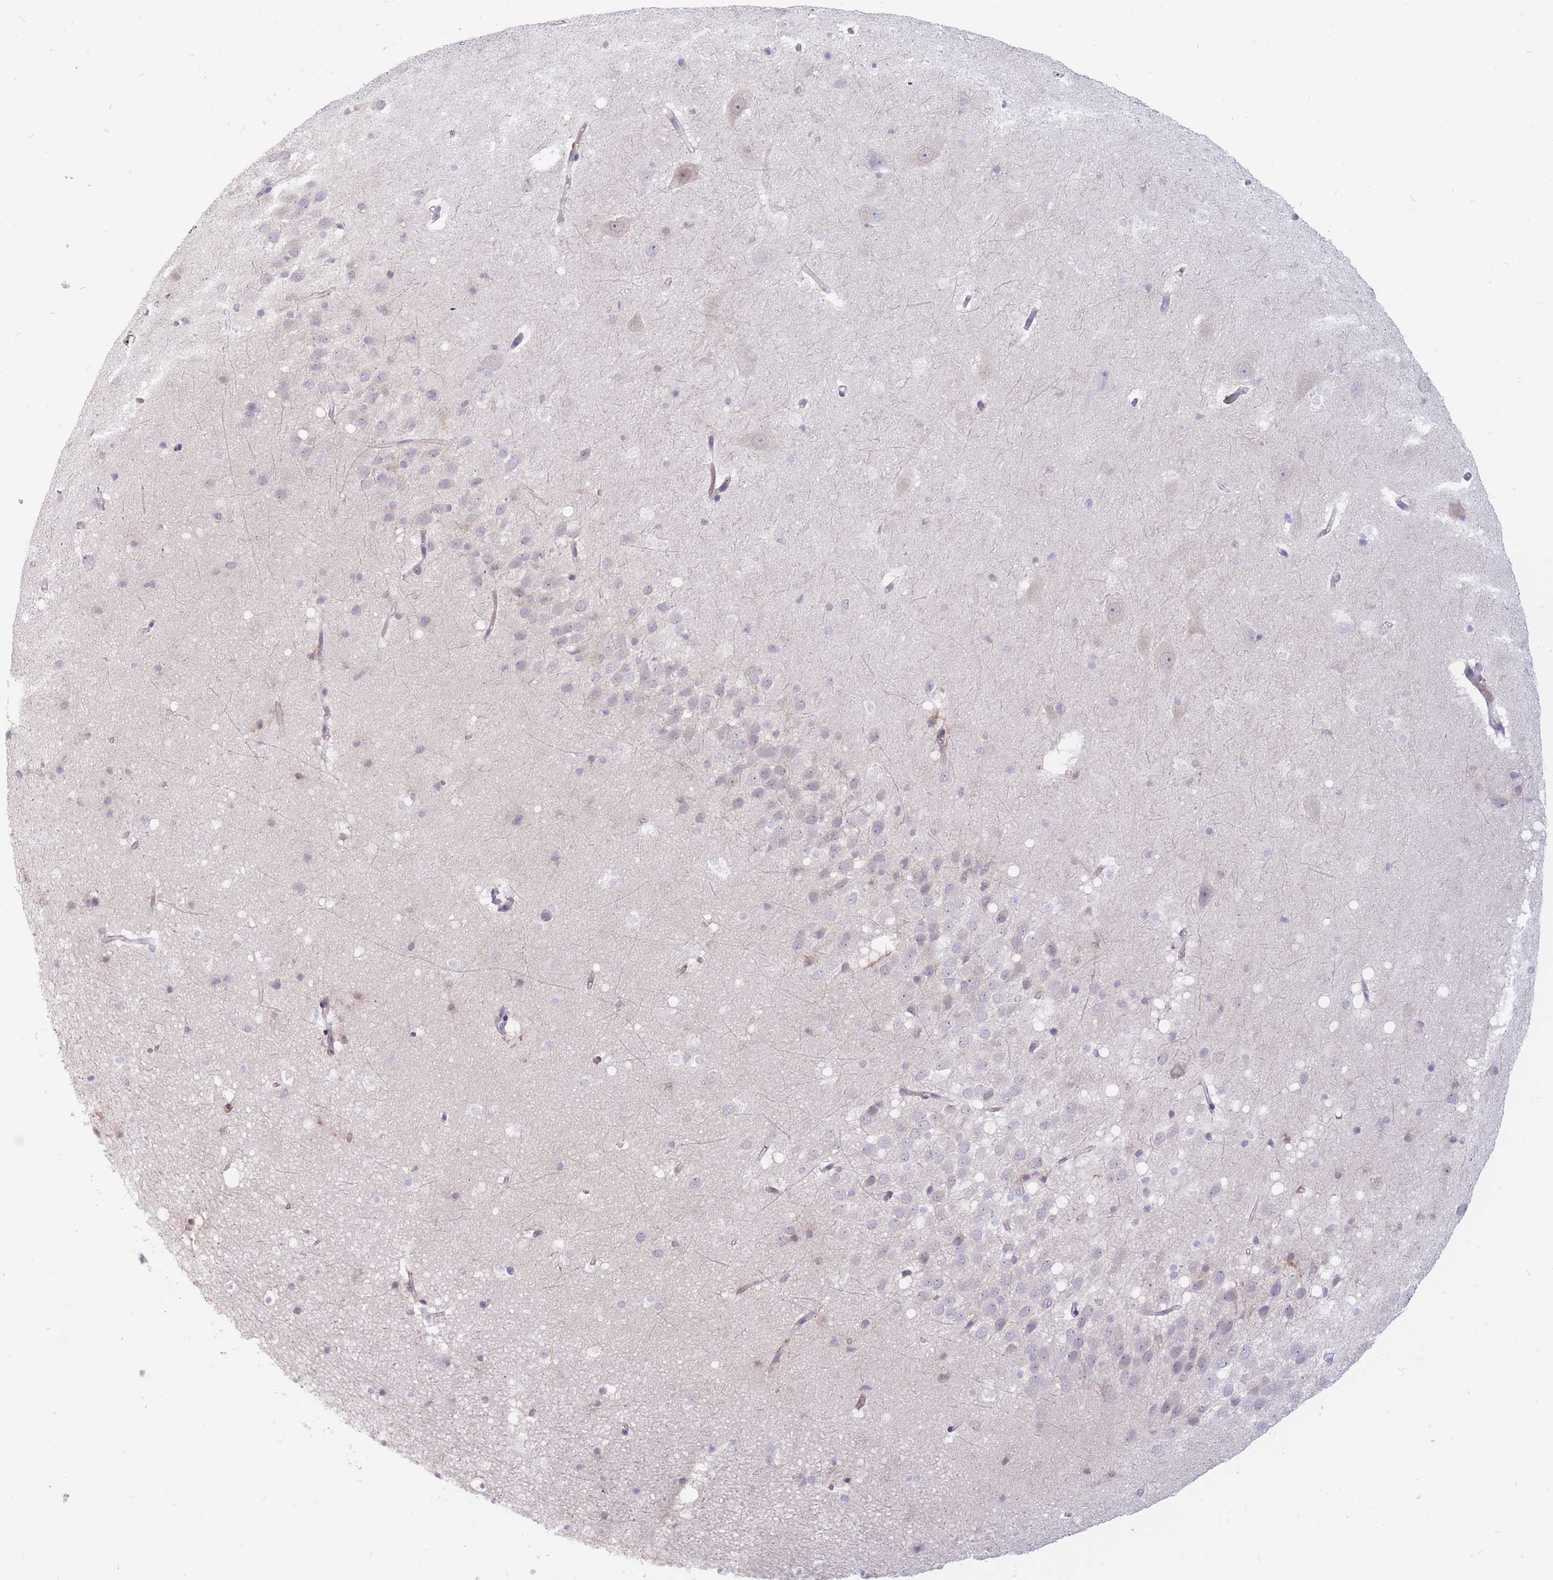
{"staining": {"intensity": "negative", "quantity": "none", "location": "none"}, "tissue": "hippocampus", "cell_type": "Glial cells", "image_type": "normal", "snomed": [{"axis": "morphology", "description": "Normal tissue, NOS"}, {"axis": "topography", "description": "Hippocampus"}], "caption": "This is an immunohistochemistry (IHC) histopathology image of benign human hippocampus. There is no staining in glial cells.", "gene": "PTGDR", "patient": {"sex": "male", "age": 37}}